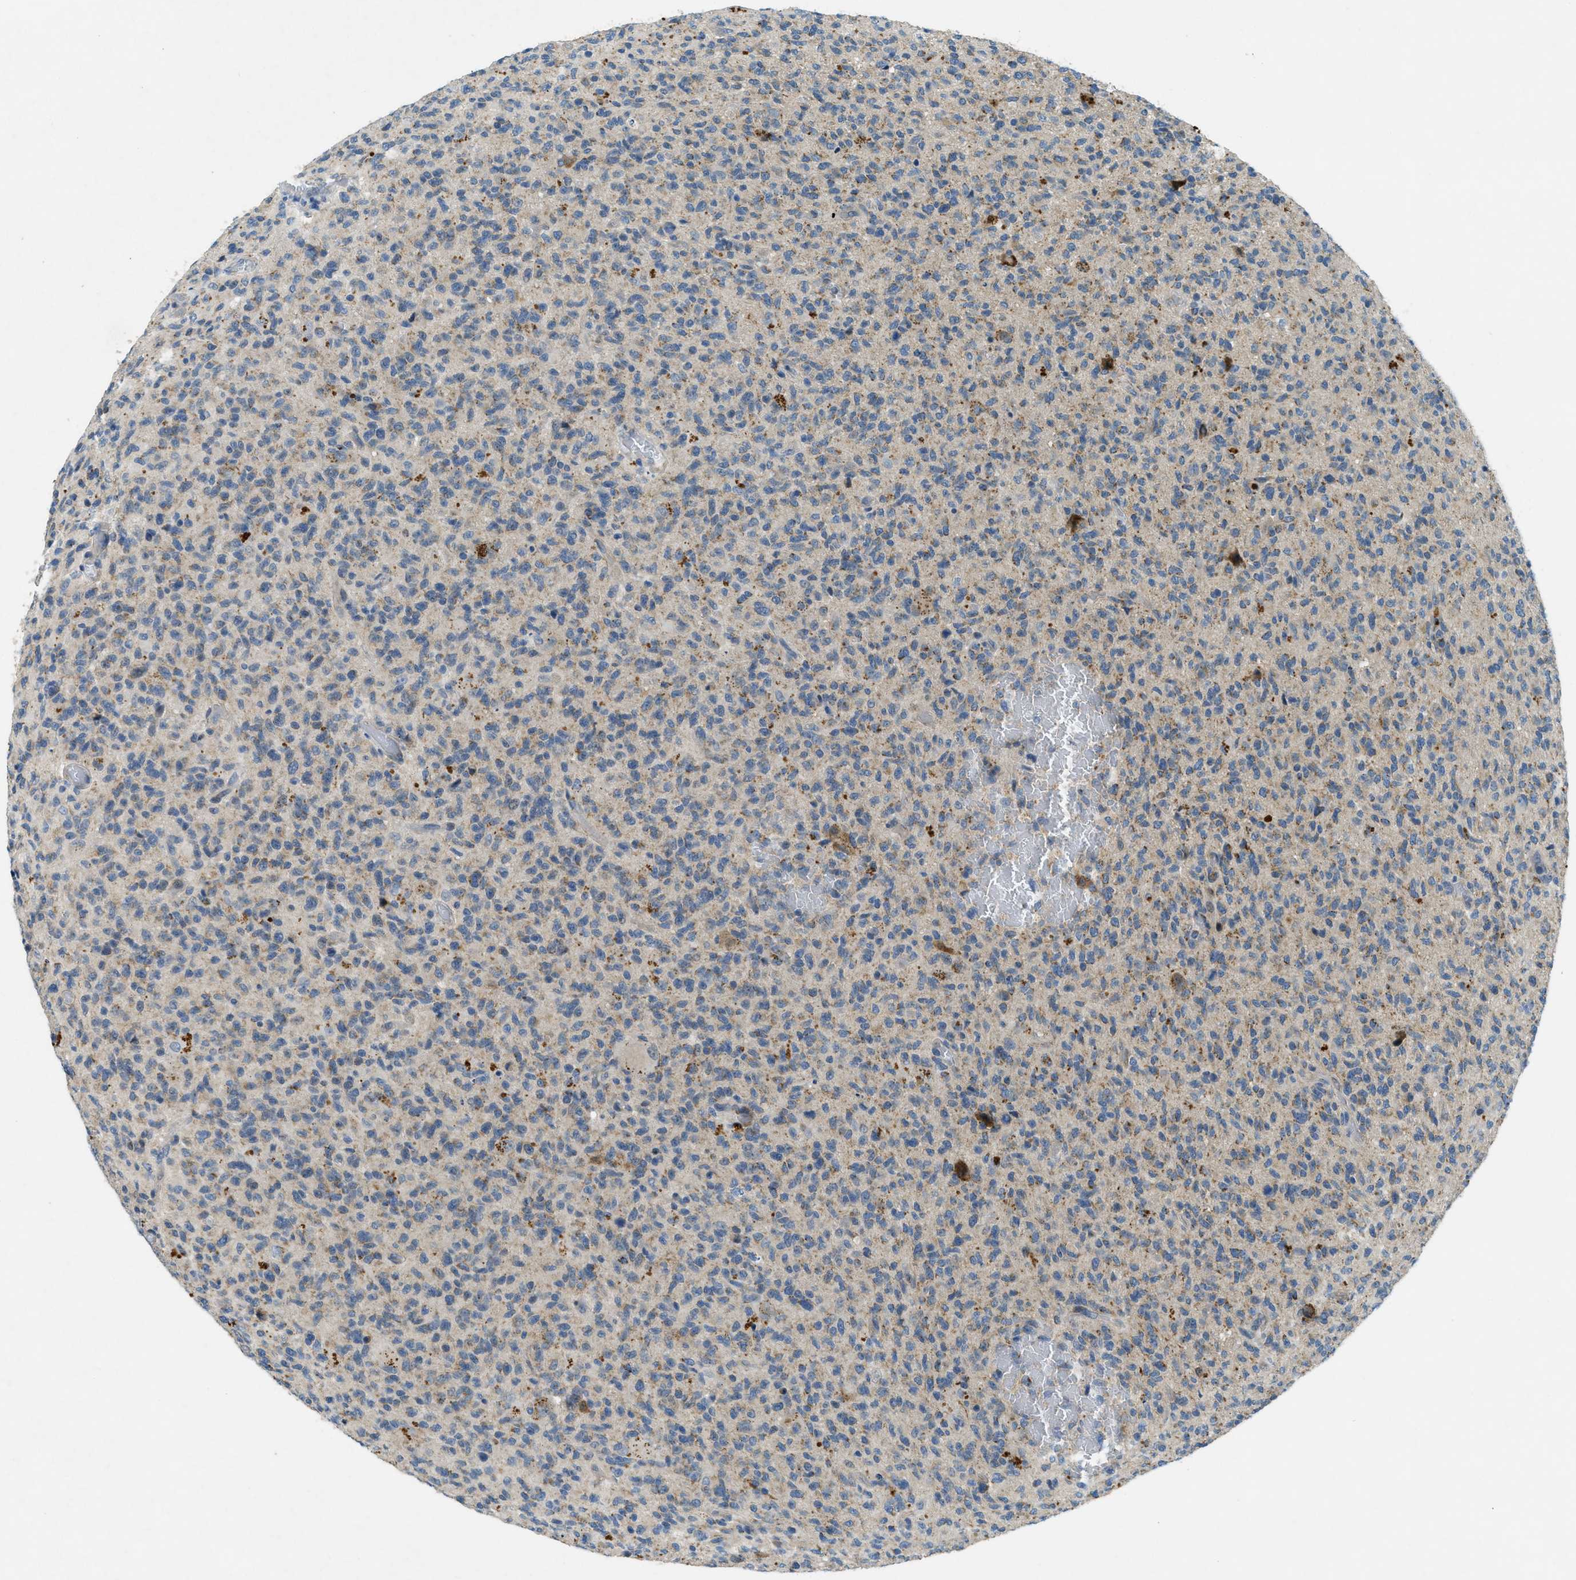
{"staining": {"intensity": "moderate", "quantity": "<25%", "location": "cytoplasmic/membranous"}, "tissue": "glioma", "cell_type": "Tumor cells", "image_type": "cancer", "snomed": [{"axis": "morphology", "description": "Glioma, malignant, High grade"}, {"axis": "topography", "description": "Brain"}], "caption": "High-grade glioma (malignant) was stained to show a protein in brown. There is low levels of moderate cytoplasmic/membranous expression in about <25% of tumor cells.", "gene": "SNX14", "patient": {"sex": "male", "age": 71}}